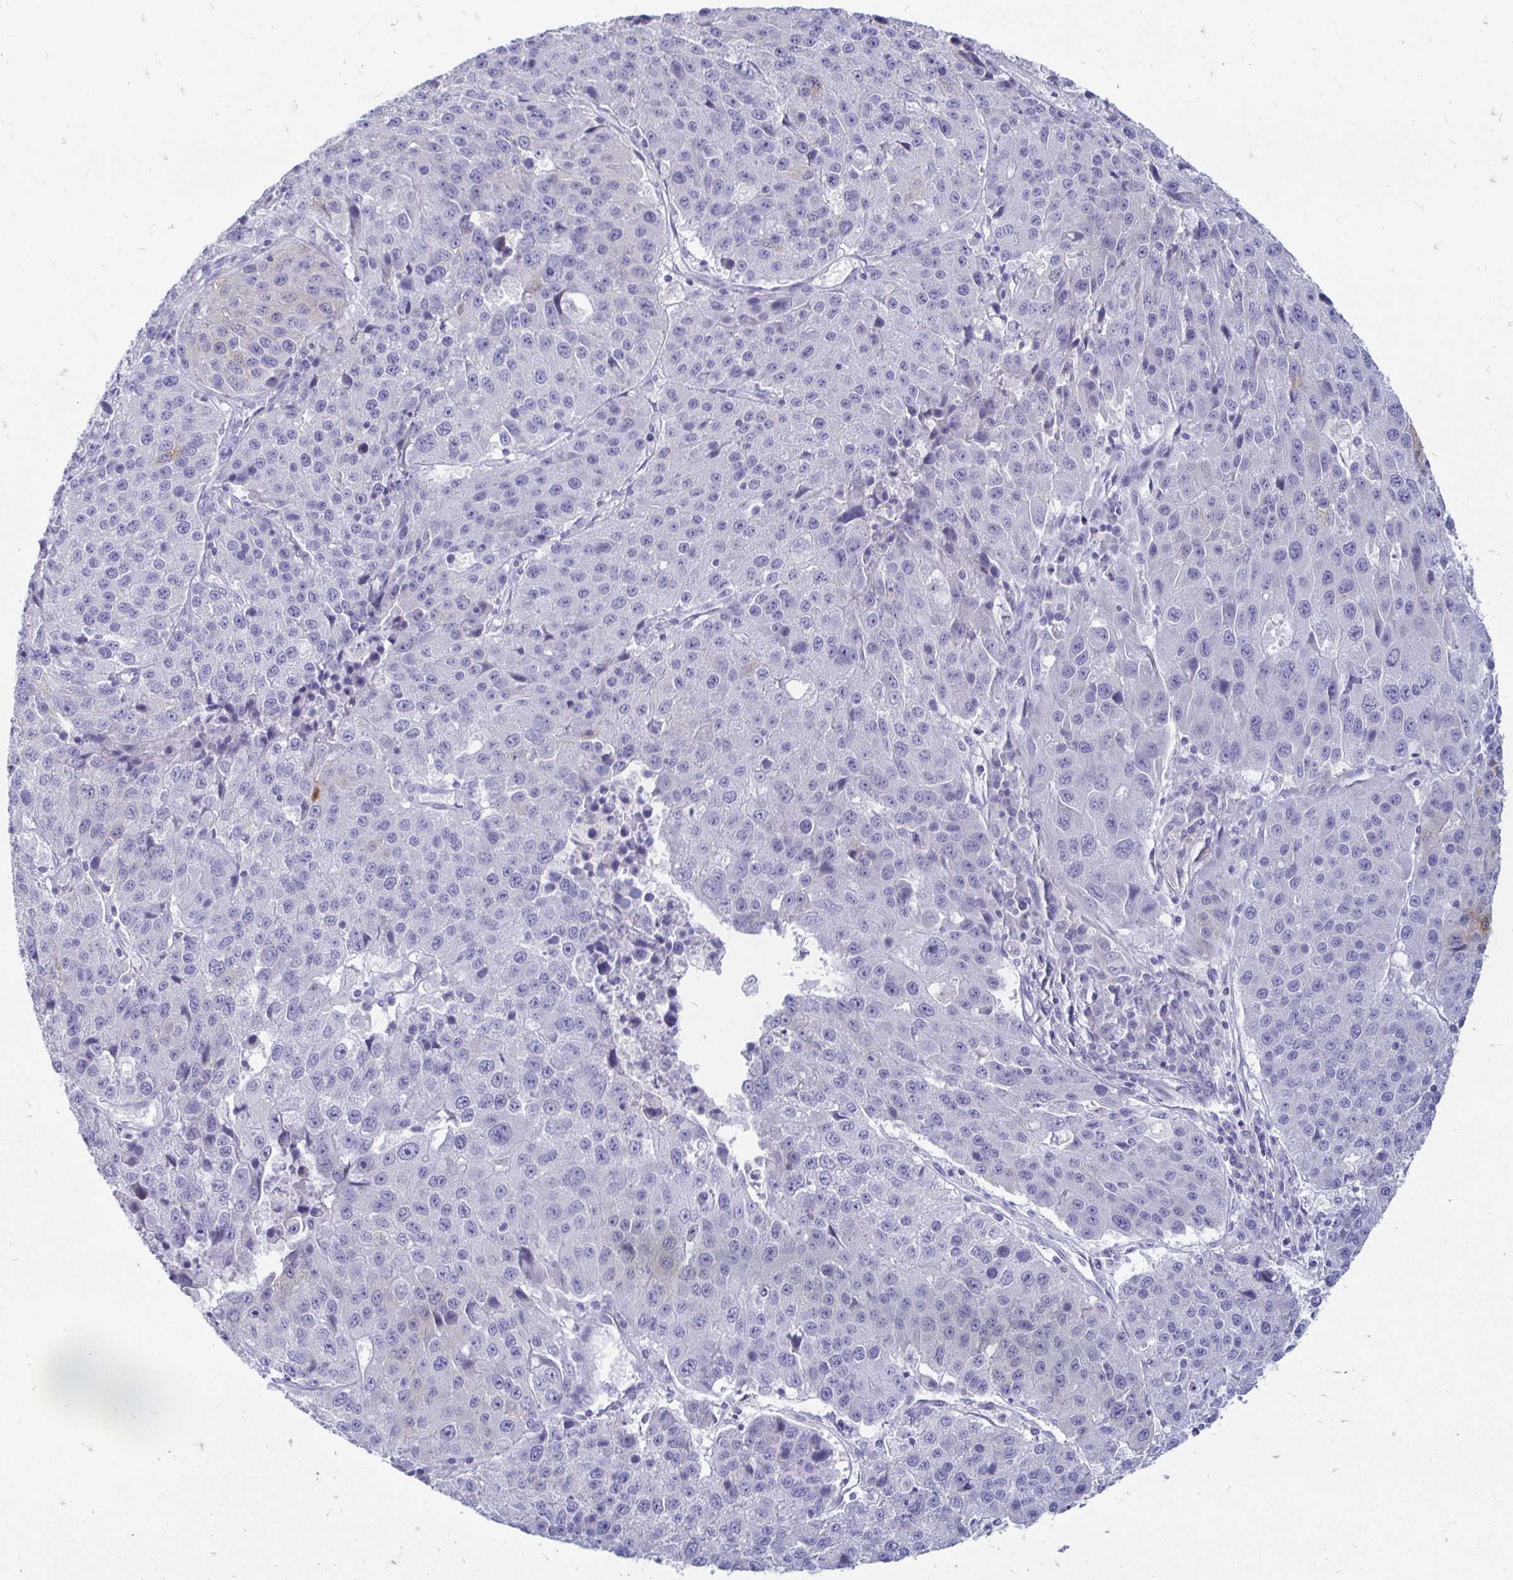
{"staining": {"intensity": "negative", "quantity": "none", "location": "none"}, "tissue": "stomach cancer", "cell_type": "Tumor cells", "image_type": "cancer", "snomed": [{"axis": "morphology", "description": "Adenocarcinoma, NOS"}, {"axis": "topography", "description": "Stomach"}], "caption": "An immunohistochemistry micrograph of stomach cancer is shown. There is no staining in tumor cells of stomach cancer.", "gene": "PEG10", "patient": {"sex": "male", "age": 71}}